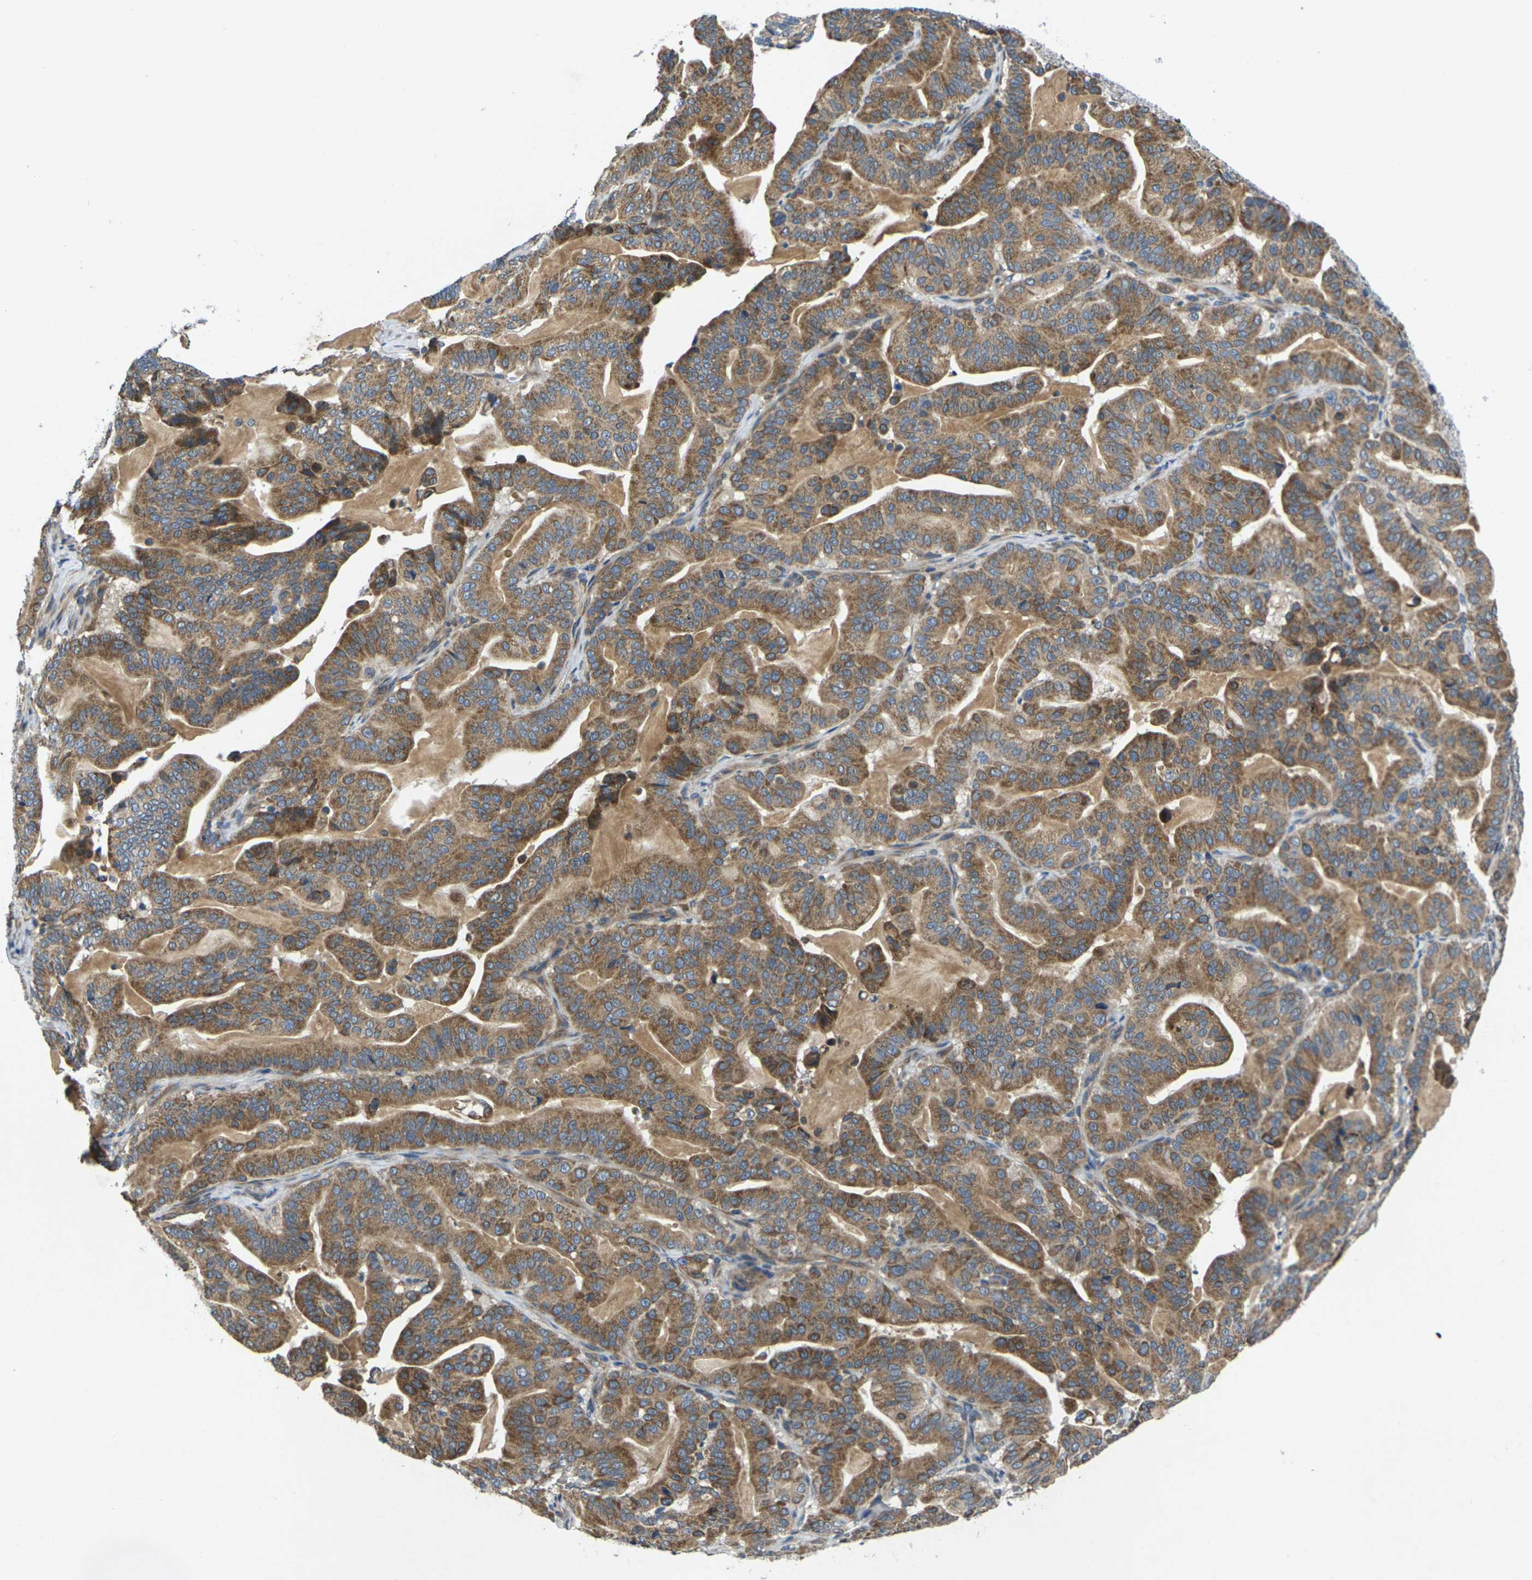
{"staining": {"intensity": "moderate", "quantity": ">75%", "location": "cytoplasmic/membranous"}, "tissue": "pancreatic cancer", "cell_type": "Tumor cells", "image_type": "cancer", "snomed": [{"axis": "morphology", "description": "Adenocarcinoma, NOS"}, {"axis": "topography", "description": "Pancreas"}], "caption": "Pancreatic cancer (adenocarcinoma) tissue demonstrates moderate cytoplasmic/membranous staining in about >75% of tumor cells", "gene": "KIF1B", "patient": {"sex": "male", "age": 63}}